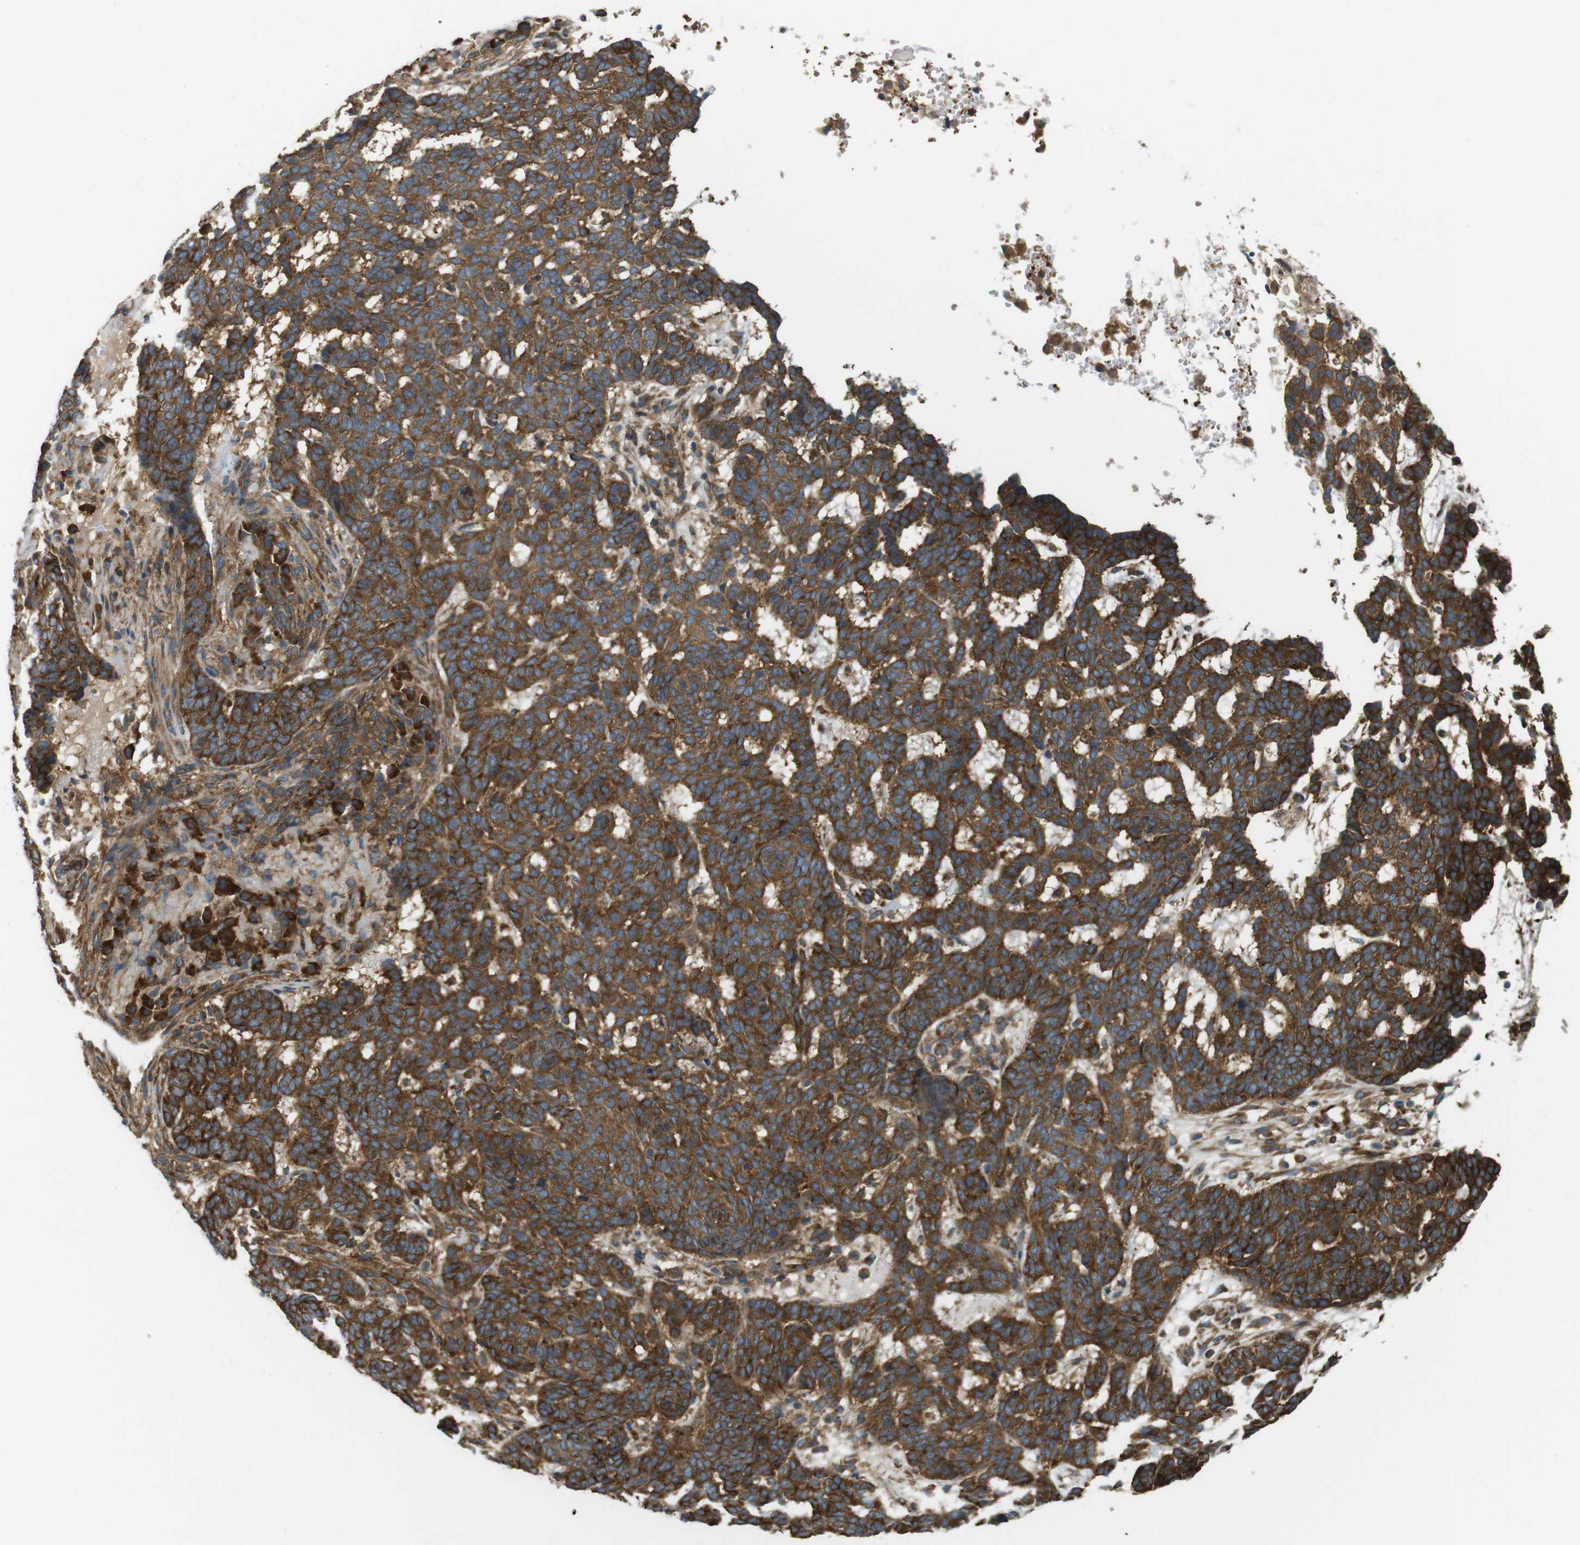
{"staining": {"intensity": "strong", "quantity": "25%-75%", "location": "cytoplasmic/membranous"}, "tissue": "skin cancer", "cell_type": "Tumor cells", "image_type": "cancer", "snomed": [{"axis": "morphology", "description": "Basal cell carcinoma"}, {"axis": "topography", "description": "Skin"}], "caption": "Protein staining reveals strong cytoplasmic/membranous positivity in about 25%-75% of tumor cells in skin cancer.", "gene": "TSC1", "patient": {"sex": "male", "age": 85}}